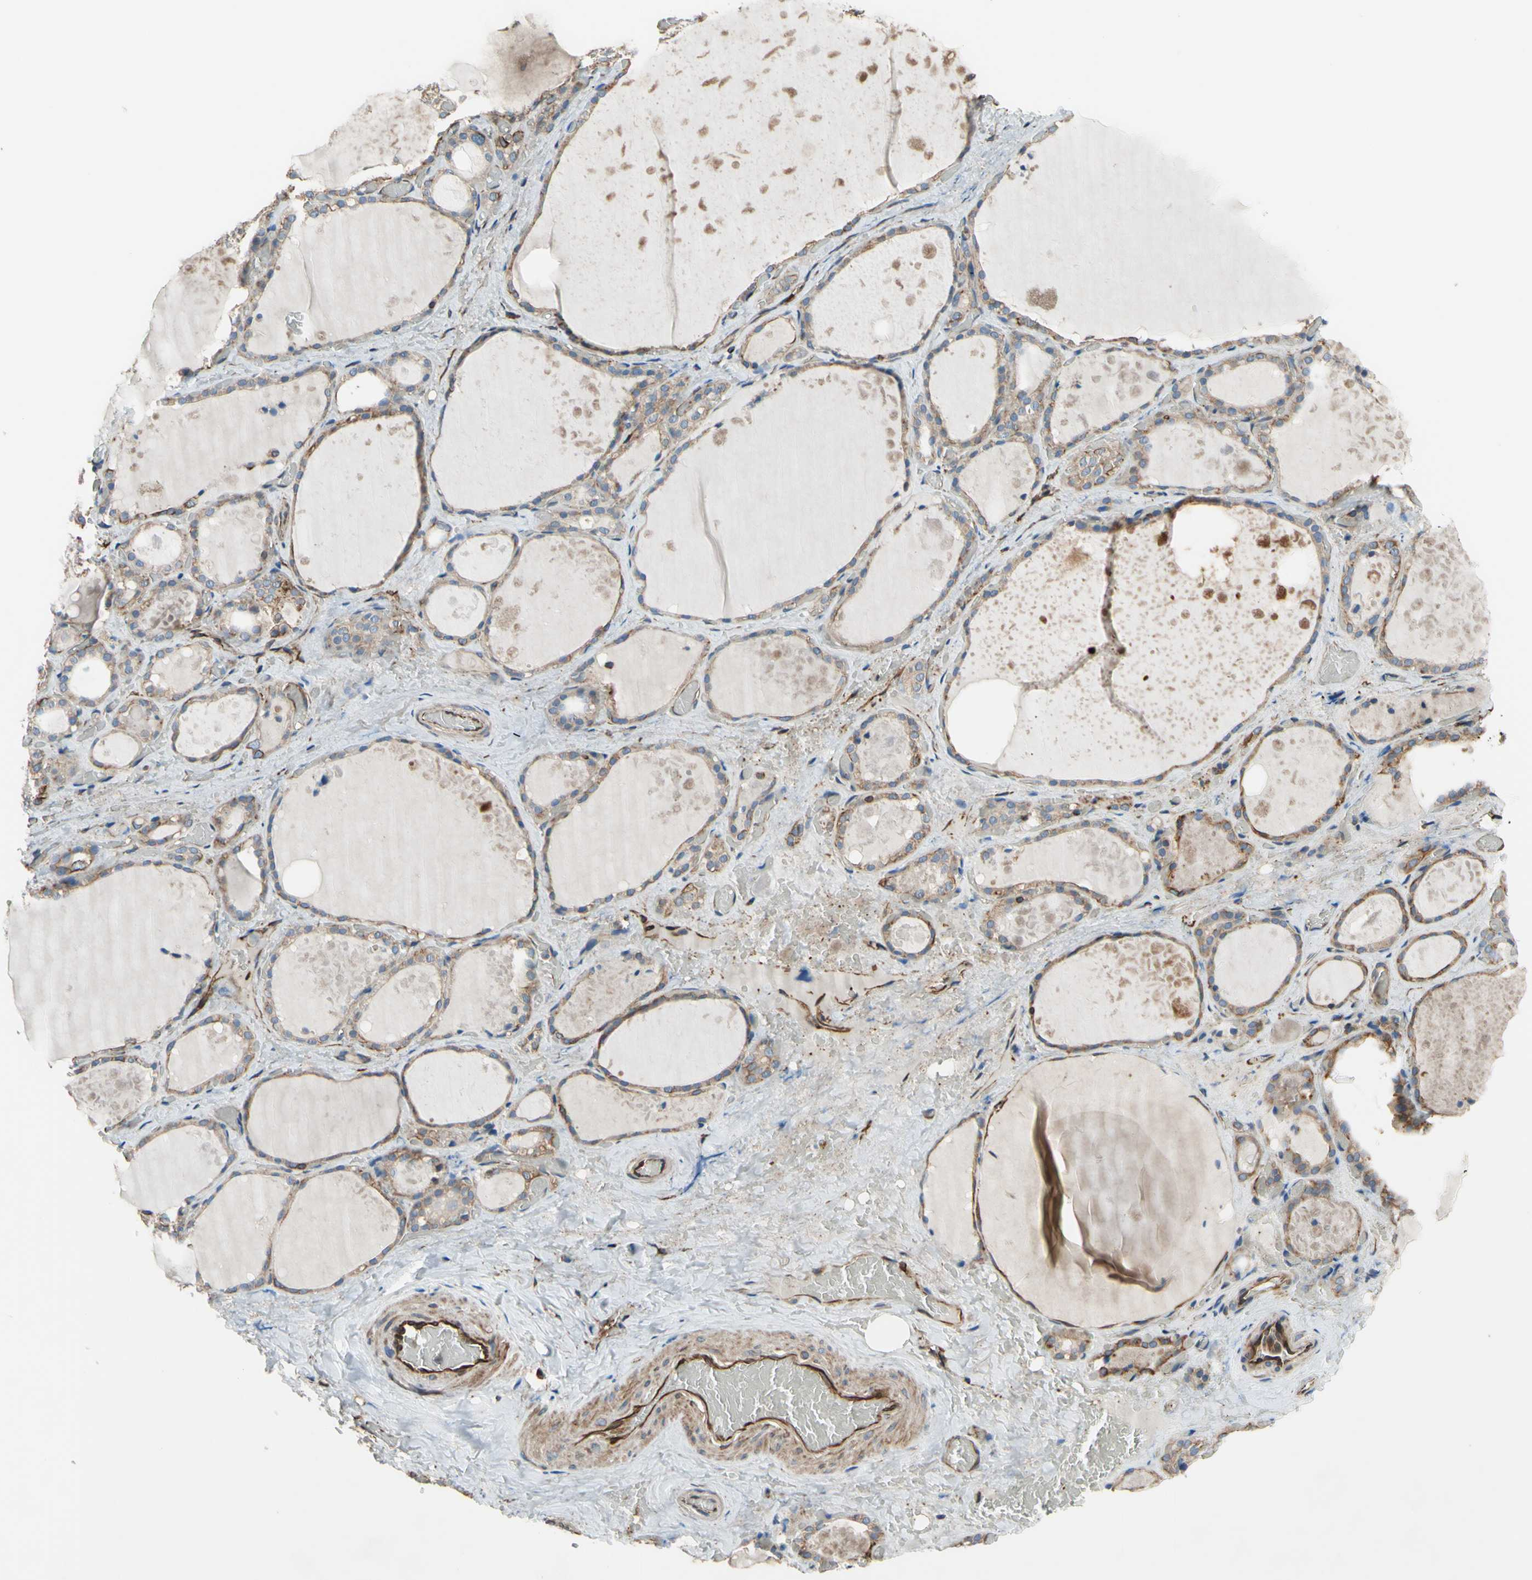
{"staining": {"intensity": "weak", "quantity": ">75%", "location": "cytoplasmic/membranous"}, "tissue": "thyroid gland", "cell_type": "Glandular cells", "image_type": "normal", "snomed": [{"axis": "morphology", "description": "Normal tissue, NOS"}, {"axis": "topography", "description": "Thyroid gland"}], "caption": "Protein expression analysis of unremarkable human thyroid gland reveals weak cytoplasmic/membranous expression in about >75% of glandular cells. The staining is performed using DAB brown chromogen to label protein expression. The nuclei are counter-stained blue using hematoxylin.", "gene": "TRAF2", "patient": {"sex": "male", "age": 61}}